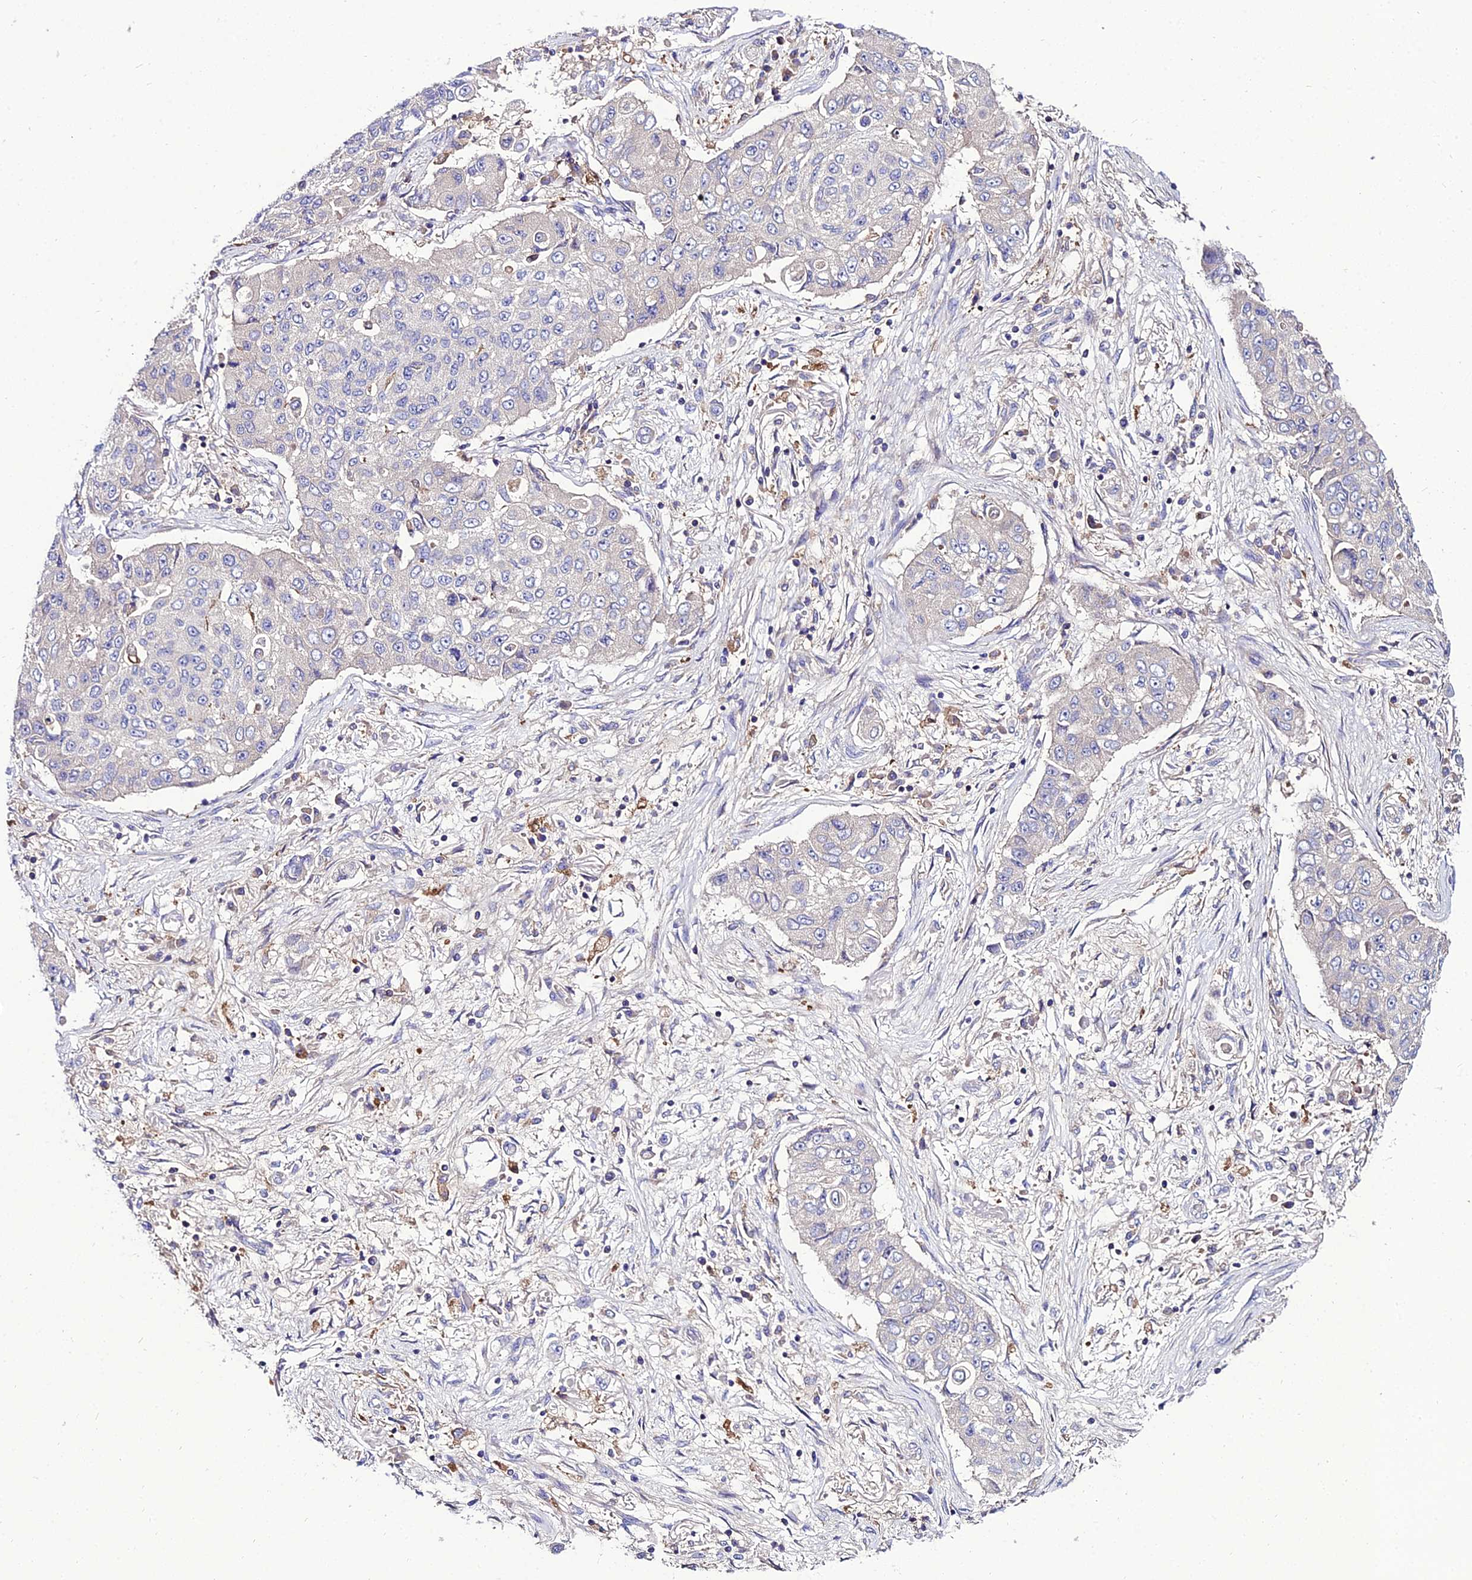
{"staining": {"intensity": "negative", "quantity": "none", "location": "none"}, "tissue": "lung cancer", "cell_type": "Tumor cells", "image_type": "cancer", "snomed": [{"axis": "morphology", "description": "Squamous cell carcinoma, NOS"}, {"axis": "topography", "description": "Lung"}], "caption": "IHC image of lung cancer (squamous cell carcinoma) stained for a protein (brown), which exhibits no staining in tumor cells.", "gene": "C2orf69", "patient": {"sex": "male", "age": 74}}